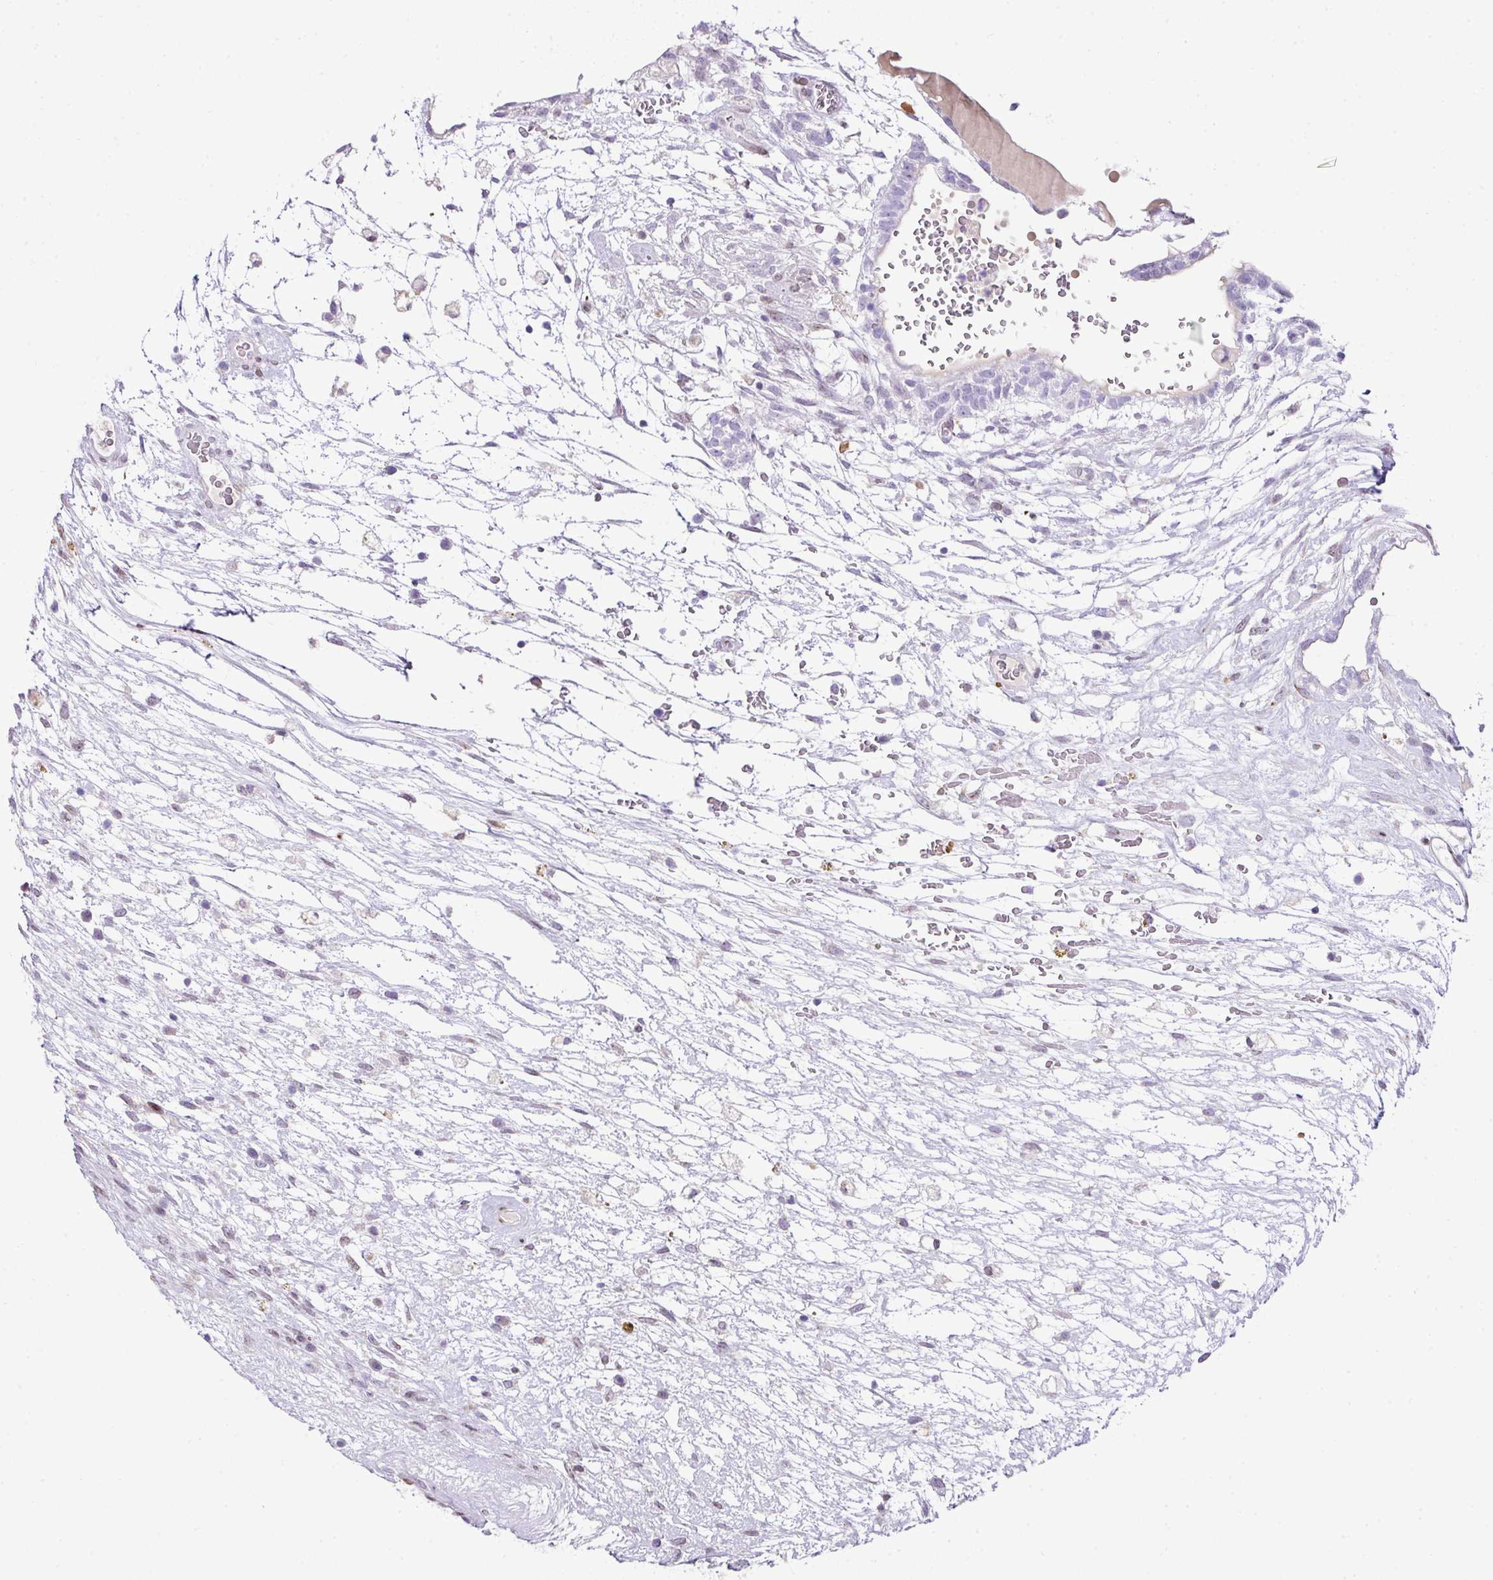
{"staining": {"intensity": "negative", "quantity": "none", "location": "none"}, "tissue": "testis cancer", "cell_type": "Tumor cells", "image_type": "cancer", "snomed": [{"axis": "morphology", "description": "Carcinoma, Embryonal, NOS"}, {"axis": "topography", "description": "Testis"}], "caption": "There is no significant expression in tumor cells of embryonal carcinoma (testis).", "gene": "PLK1", "patient": {"sex": "male", "age": 32}}